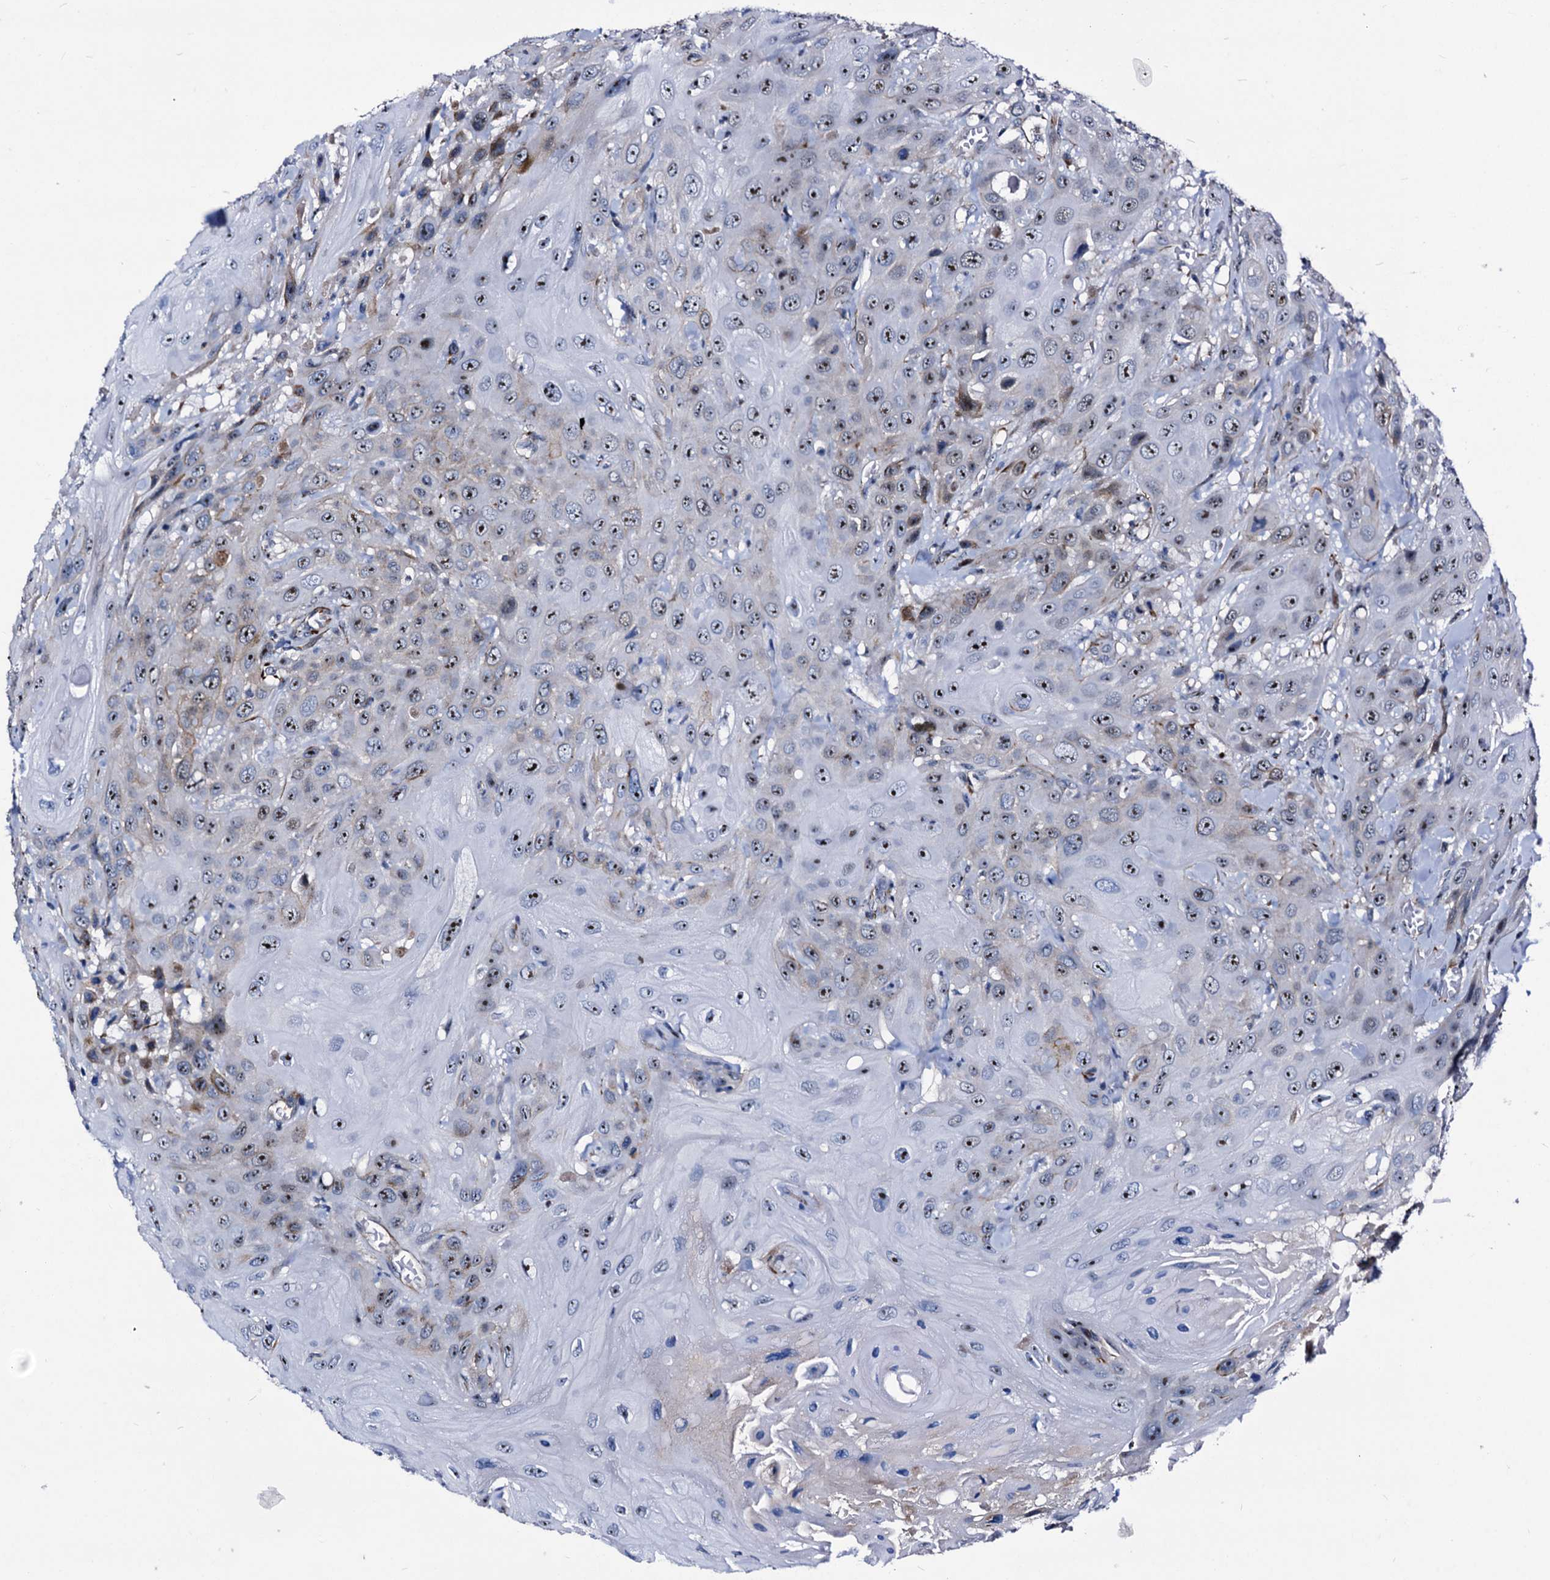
{"staining": {"intensity": "moderate", "quantity": ">75%", "location": "nuclear"}, "tissue": "head and neck cancer", "cell_type": "Tumor cells", "image_type": "cancer", "snomed": [{"axis": "morphology", "description": "Squamous cell carcinoma, NOS"}, {"axis": "topography", "description": "Head-Neck"}], "caption": "This histopathology image demonstrates immunohistochemistry (IHC) staining of head and neck squamous cell carcinoma, with medium moderate nuclear positivity in approximately >75% of tumor cells.", "gene": "EMG1", "patient": {"sex": "male", "age": 81}}